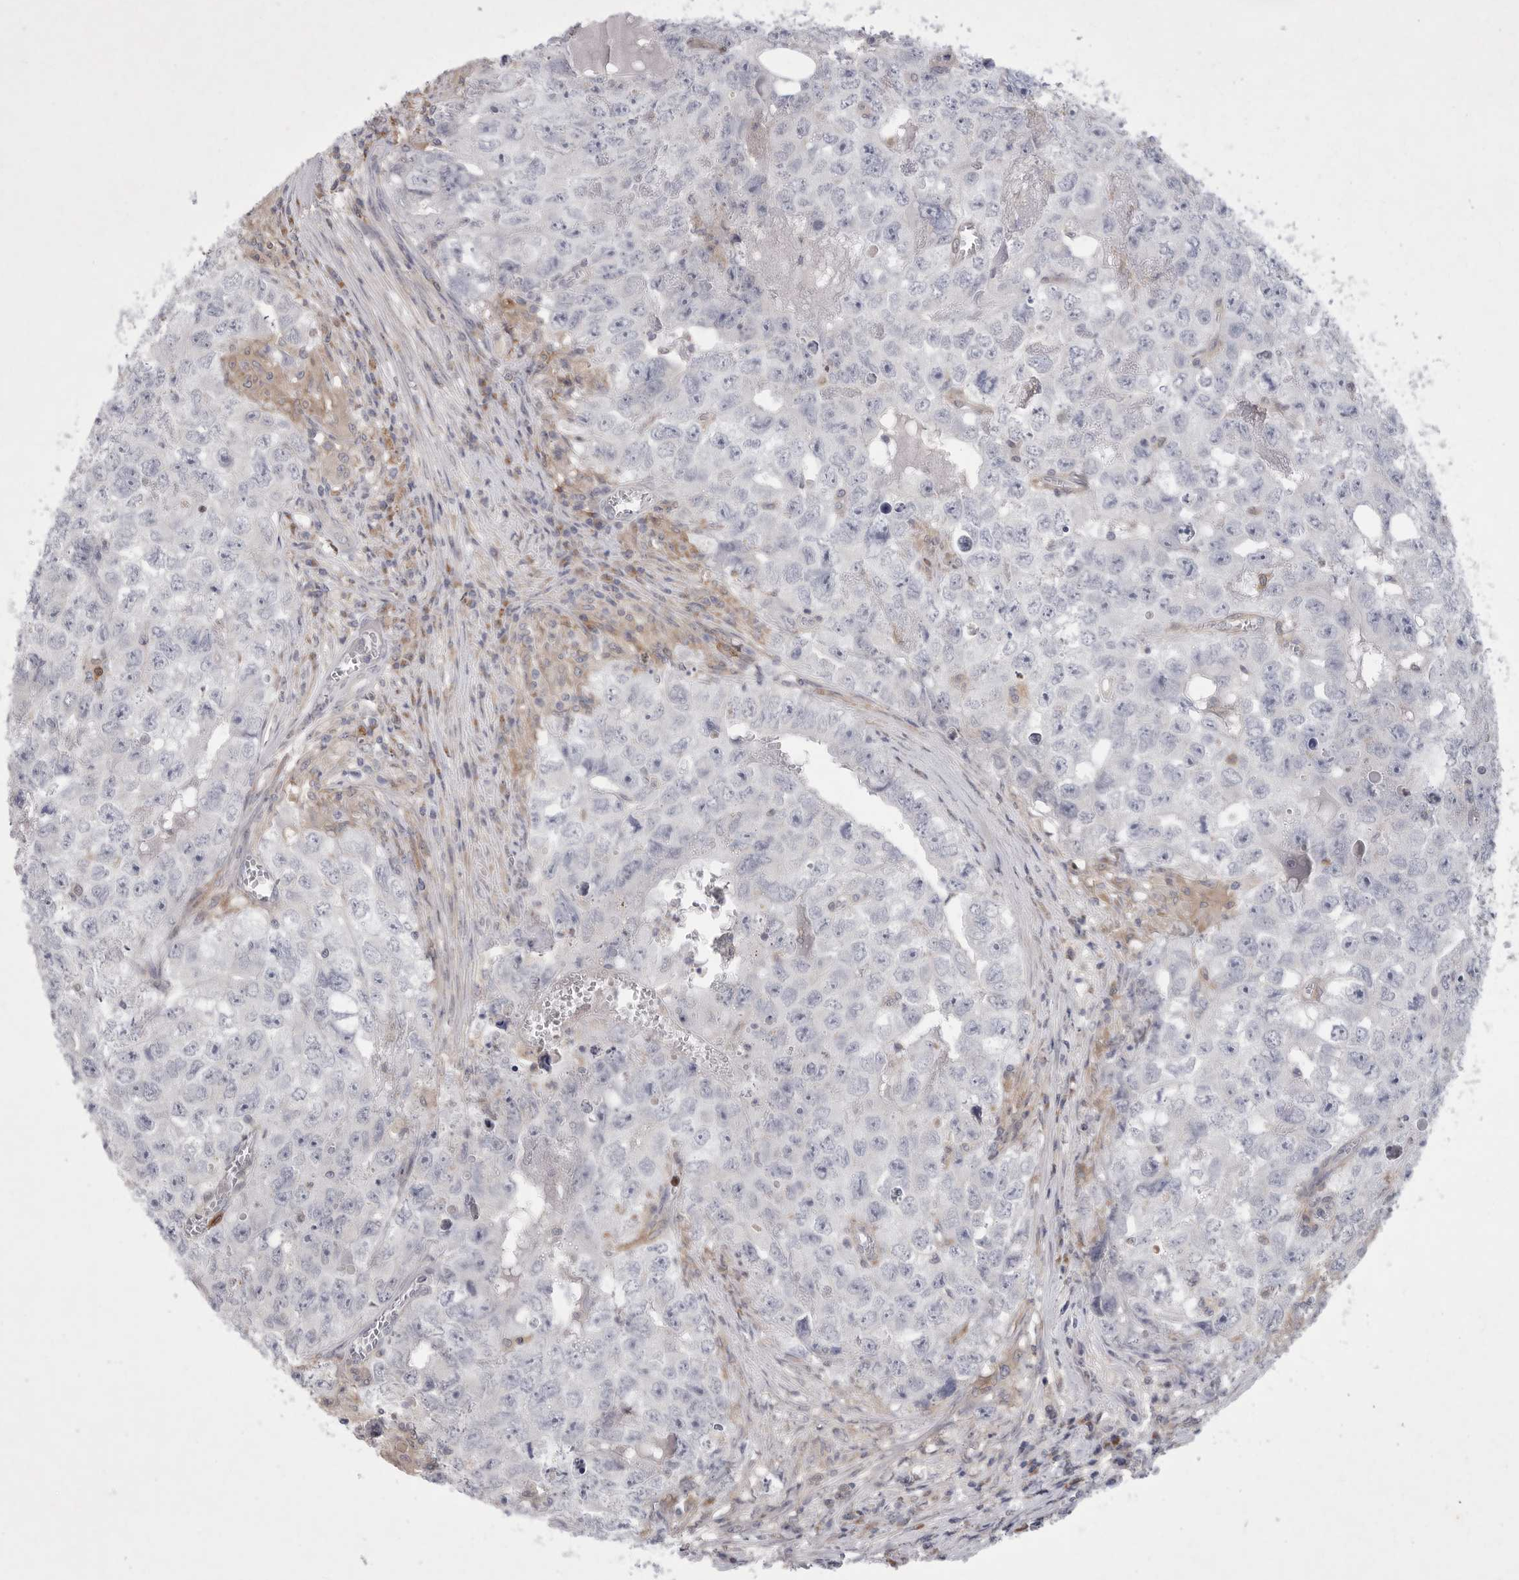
{"staining": {"intensity": "negative", "quantity": "none", "location": "none"}, "tissue": "testis cancer", "cell_type": "Tumor cells", "image_type": "cancer", "snomed": [{"axis": "morphology", "description": "Seminoma, NOS"}, {"axis": "morphology", "description": "Carcinoma, Embryonal, NOS"}, {"axis": "topography", "description": "Testis"}], "caption": "Immunohistochemistry photomicrograph of human seminoma (testis) stained for a protein (brown), which shows no positivity in tumor cells.", "gene": "SIGLEC10", "patient": {"sex": "male", "age": 43}}